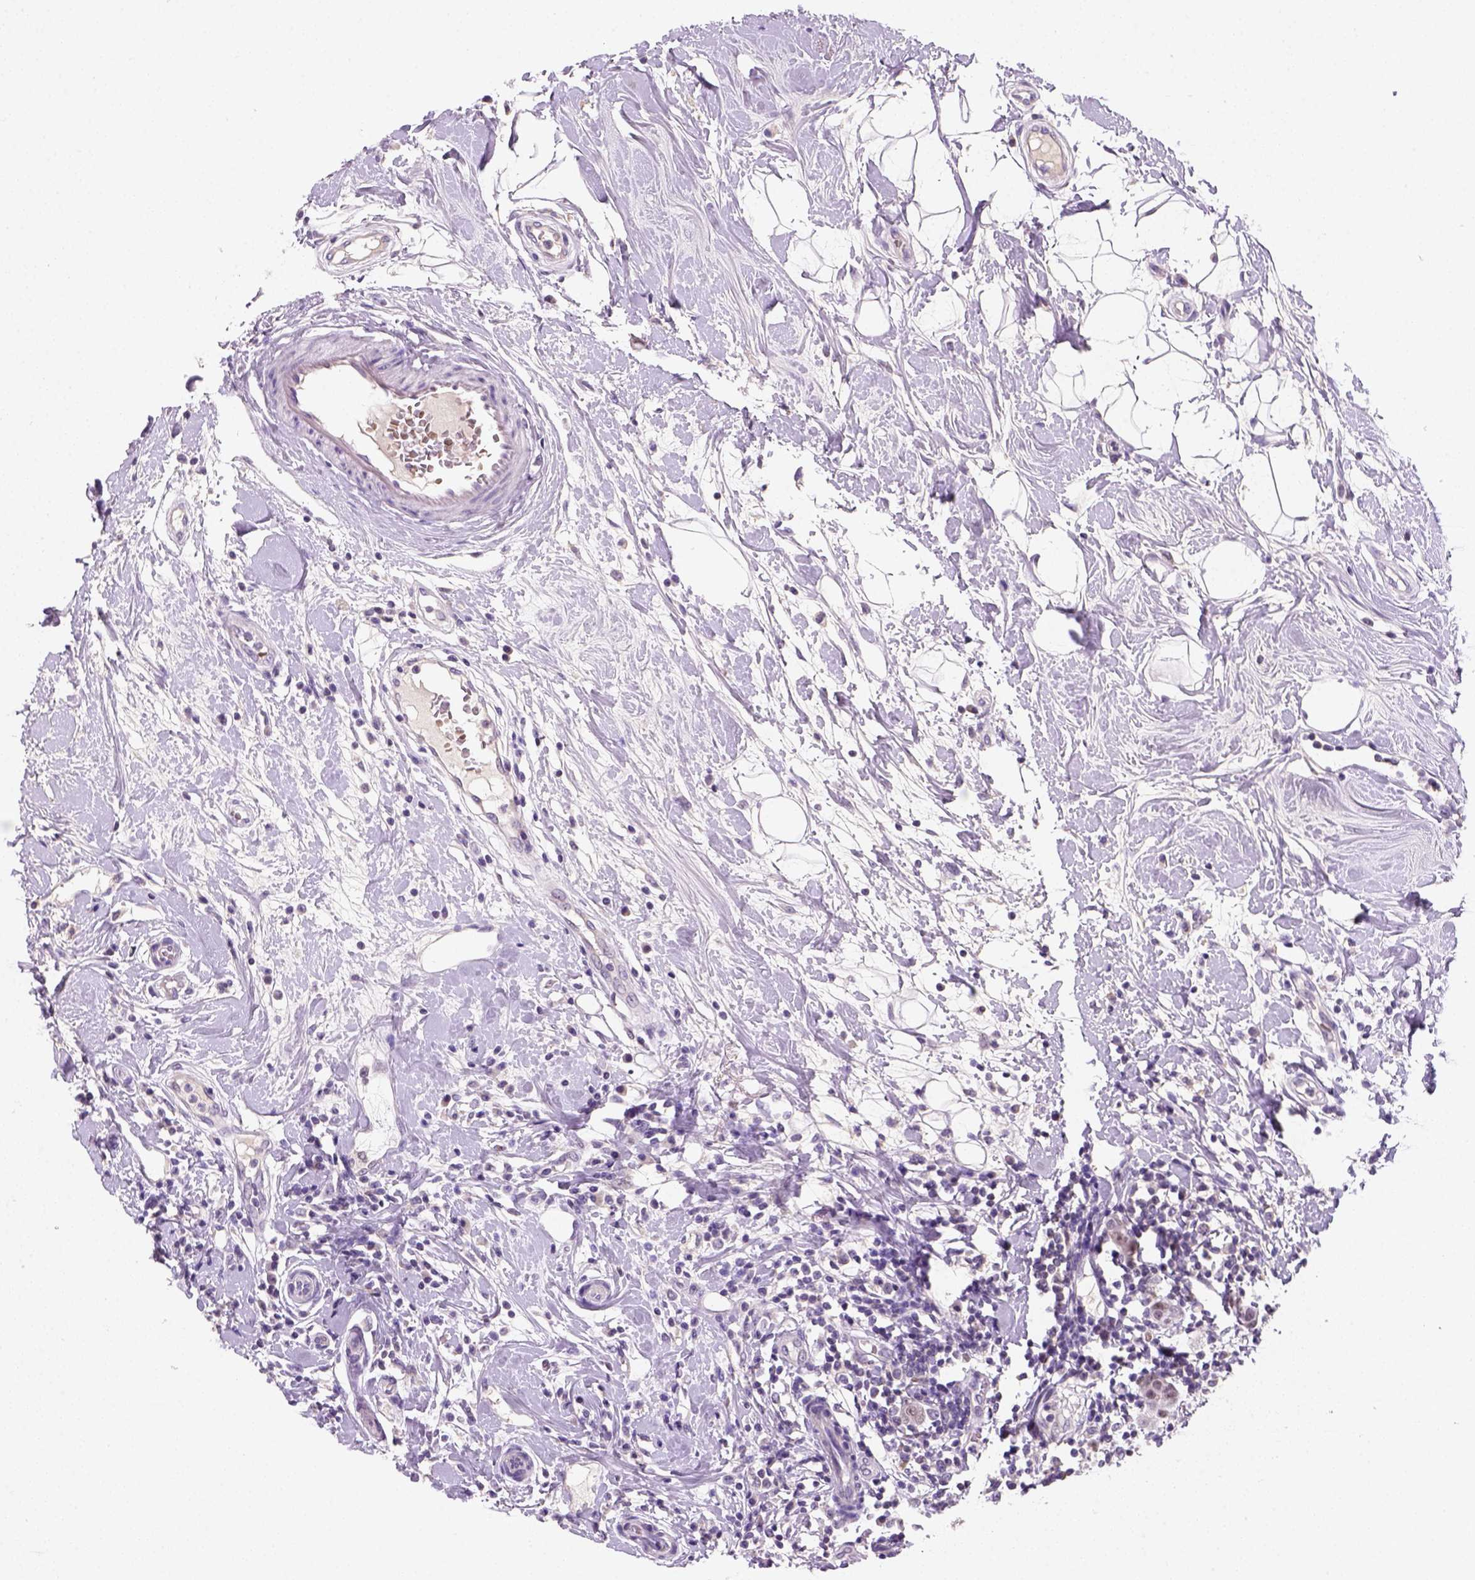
{"staining": {"intensity": "moderate", "quantity": "<25%", "location": "nuclear"}, "tissue": "breast cancer", "cell_type": "Tumor cells", "image_type": "cancer", "snomed": [{"axis": "morphology", "description": "Duct carcinoma"}, {"axis": "topography", "description": "Breast"}], "caption": "This image exhibits immunohistochemistry staining of human breast cancer, with low moderate nuclear expression in about <25% of tumor cells.", "gene": "ZMAT4", "patient": {"sex": "female", "age": 27}}